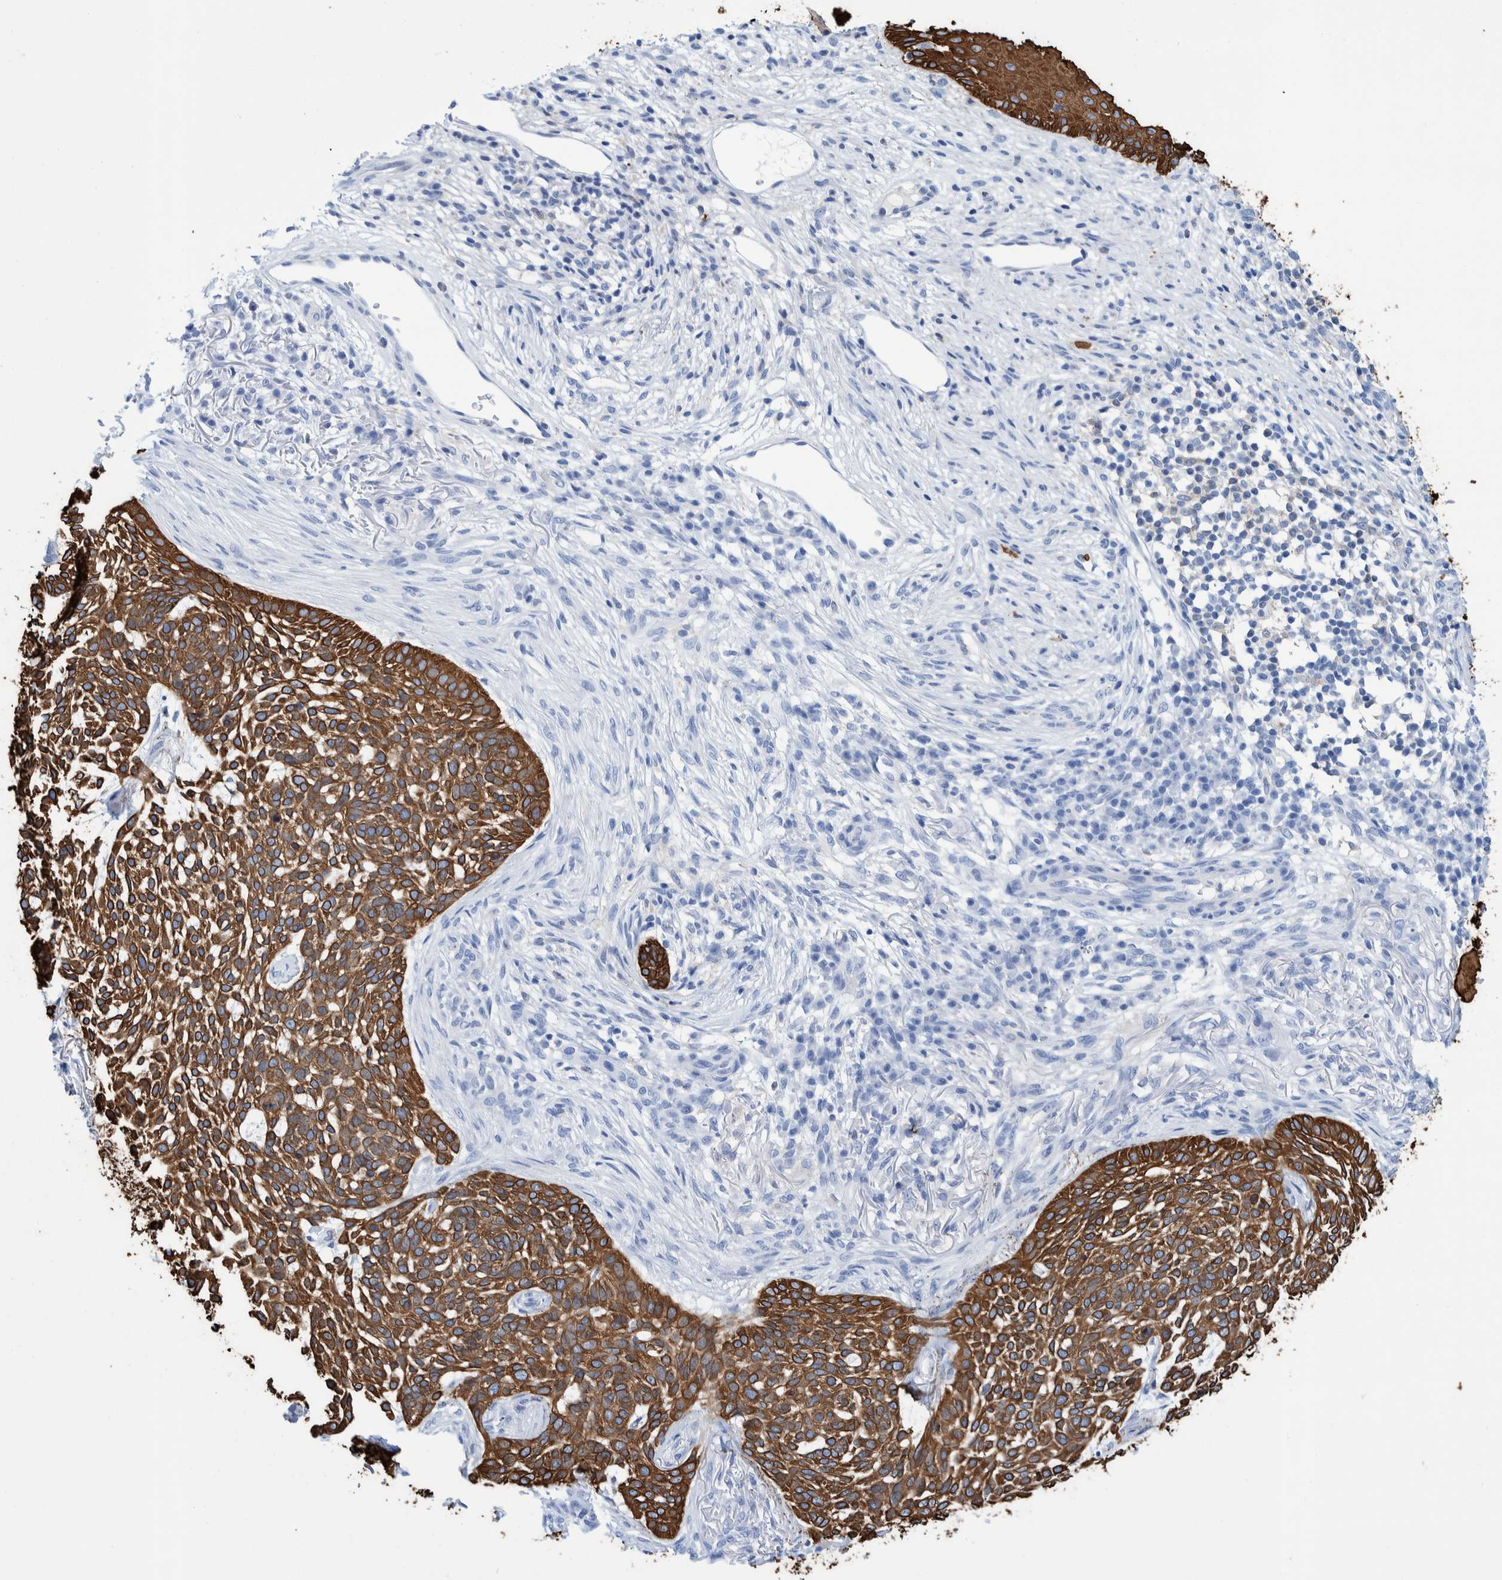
{"staining": {"intensity": "strong", "quantity": ">75%", "location": "cytoplasmic/membranous"}, "tissue": "skin cancer", "cell_type": "Tumor cells", "image_type": "cancer", "snomed": [{"axis": "morphology", "description": "Basal cell carcinoma"}, {"axis": "topography", "description": "Skin"}], "caption": "A brown stain shows strong cytoplasmic/membranous staining of a protein in basal cell carcinoma (skin) tumor cells.", "gene": "KRT14", "patient": {"sex": "female", "age": 64}}